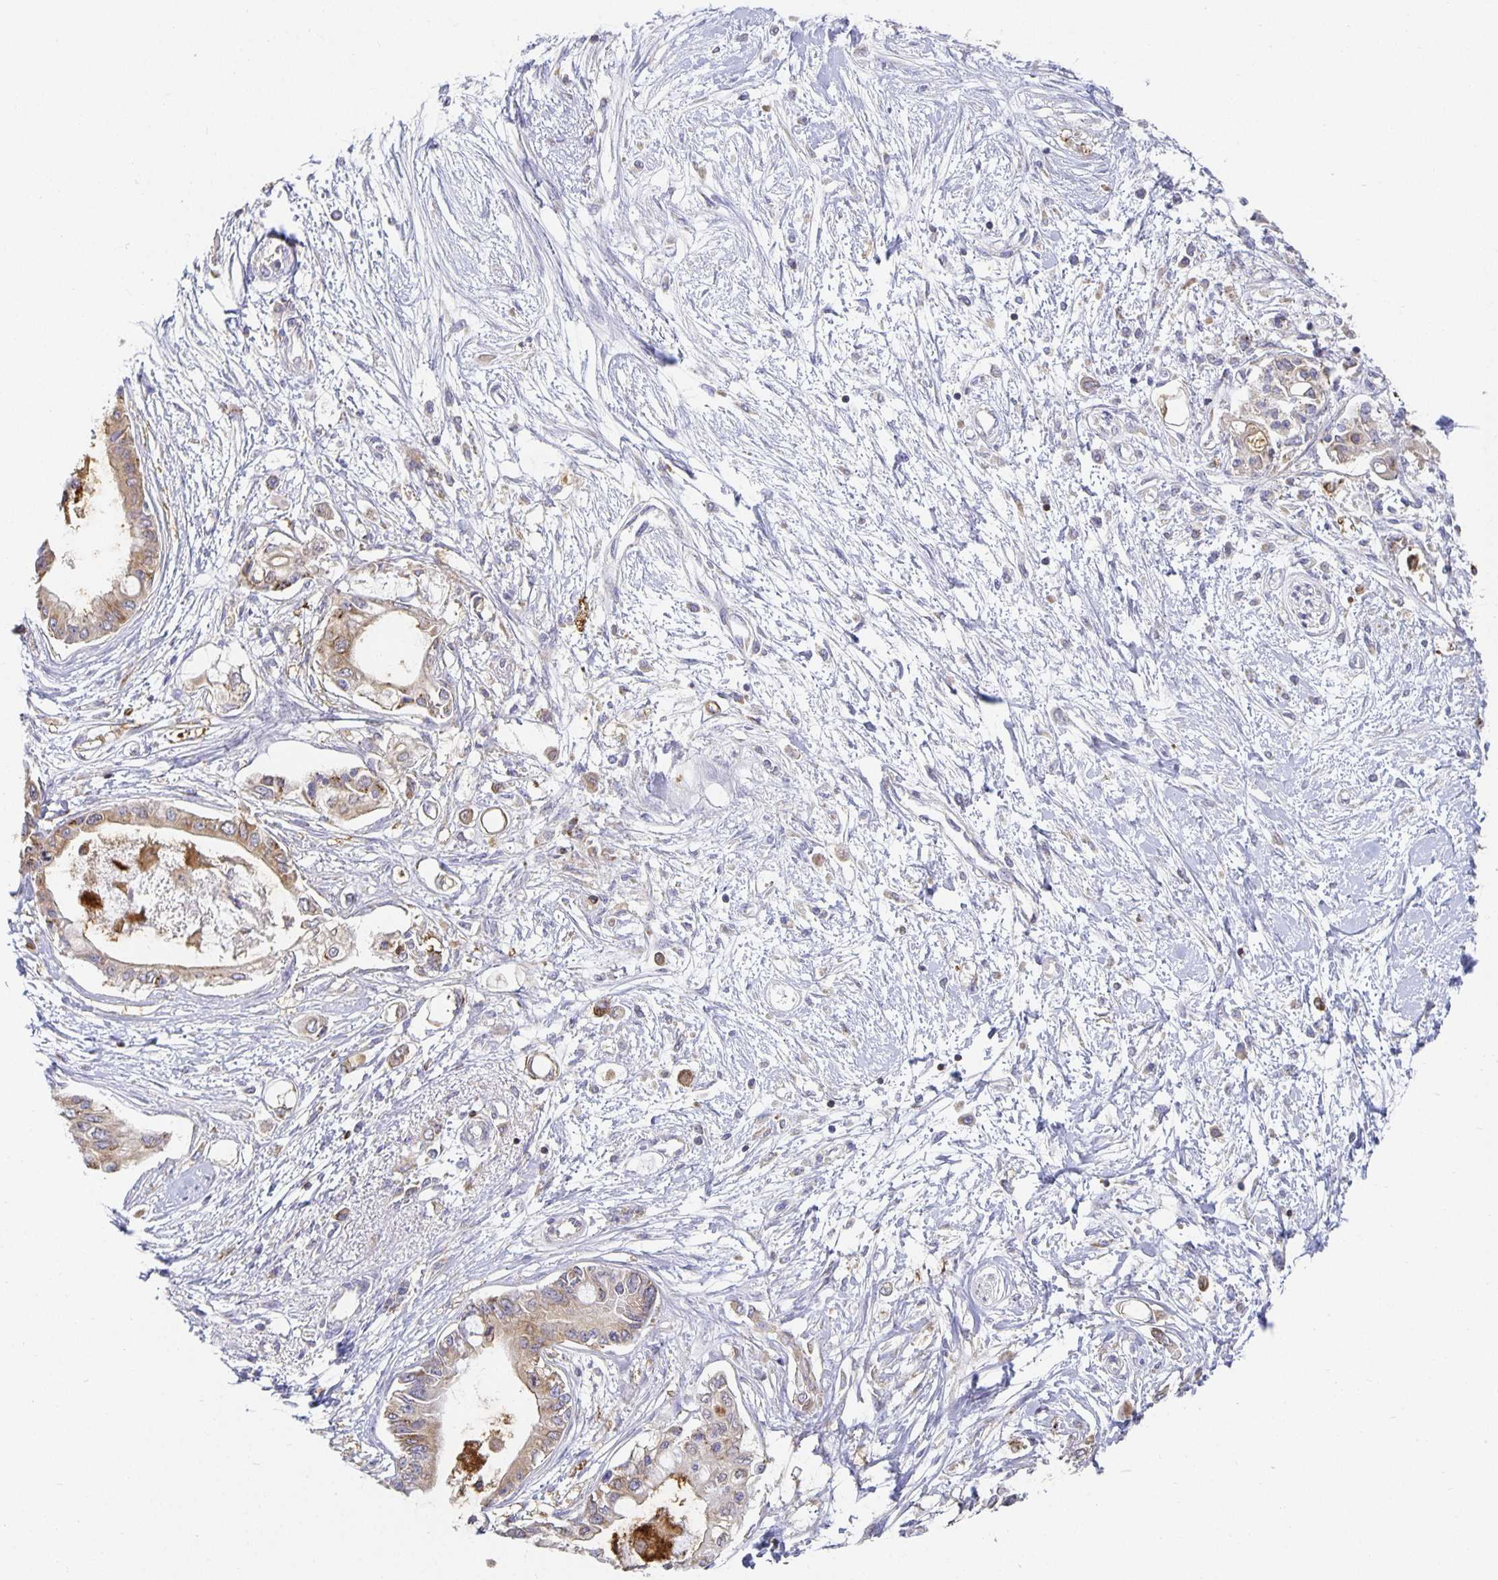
{"staining": {"intensity": "weak", "quantity": "25%-75%", "location": "cytoplasmic/membranous"}, "tissue": "pancreatic cancer", "cell_type": "Tumor cells", "image_type": "cancer", "snomed": [{"axis": "morphology", "description": "Adenocarcinoma, NOS"}, {"axis": "topography", "description": "Pancreas"}], "caption": "Pancreatic cancer tissue exhibits weak cytoplasmic/membranous expression in about 25%-75% of tumor cells, visualized by immunohistochemistry. Using DAB (brown) and hematoxylin (blue) stains, captured at high magnification using brightfield microscopy.", "gene": "NOMO1", "patient": {"sex": "female", "age": 77}}